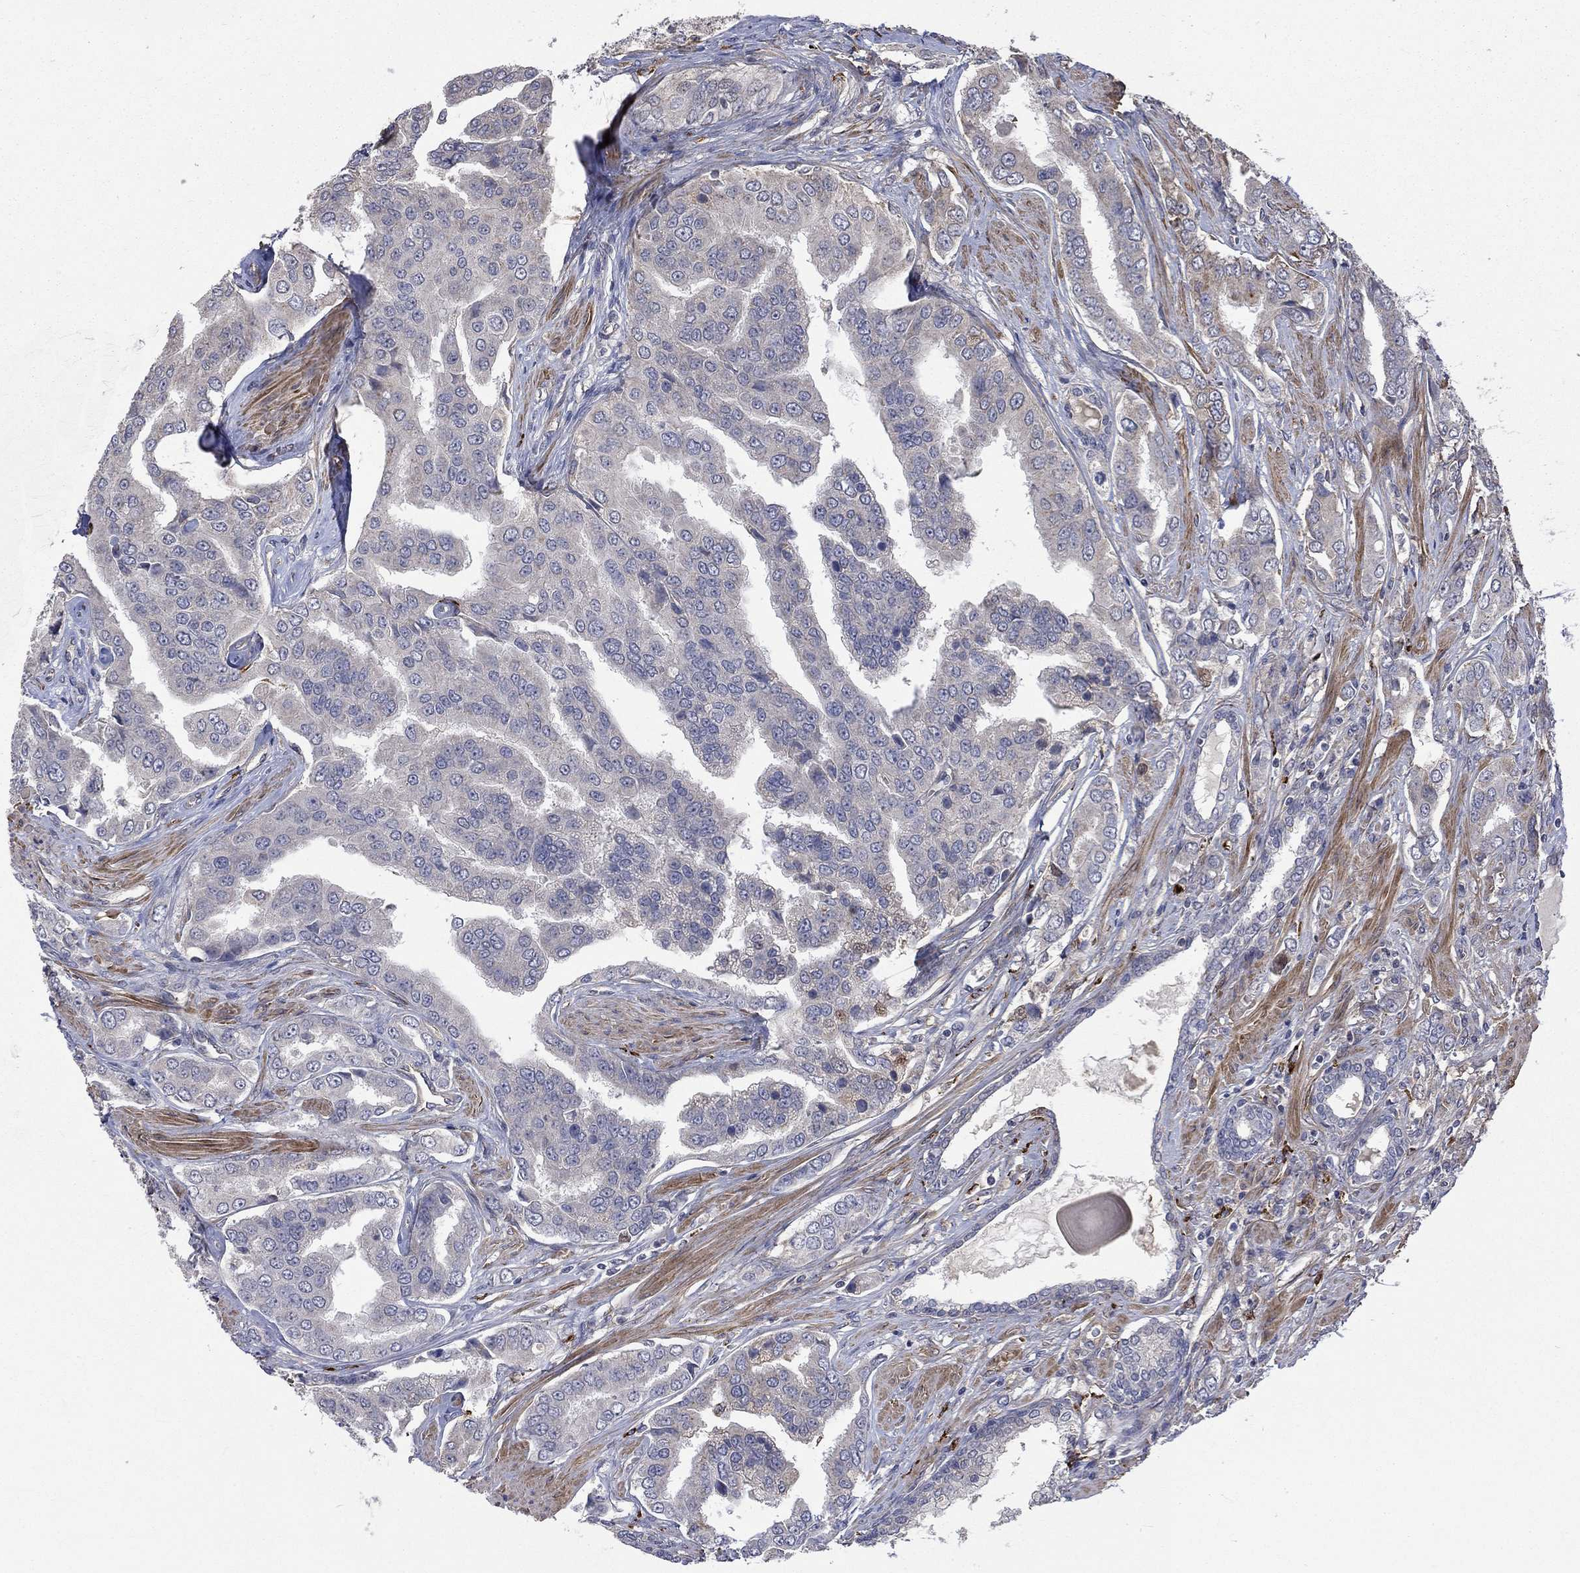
{"staining": {"intensity": "moderate", "quantity": "<25%", "location": "cytoplasmic/membranous"}, "tissue": "prostate cancer", "cell_type": "Tumor cells", "image_type": "cancer", "snomed": [{"axis": "morphology", "description": "Adenocarcinoma, NOS"}, {"axis": "topography", "description": "Prostate and seminal vesicle, NOS"}, {"axis": "topography", "description": "Prostate"}], "caption": "This is an image of immunohistochemistry staining of adenocarcinoma (prostate), which shows moderate staining in the cytoplasmic/membranous of tumor cells.", "gene": "VCAN", "patient": {"sex": "male", "age": 69}}